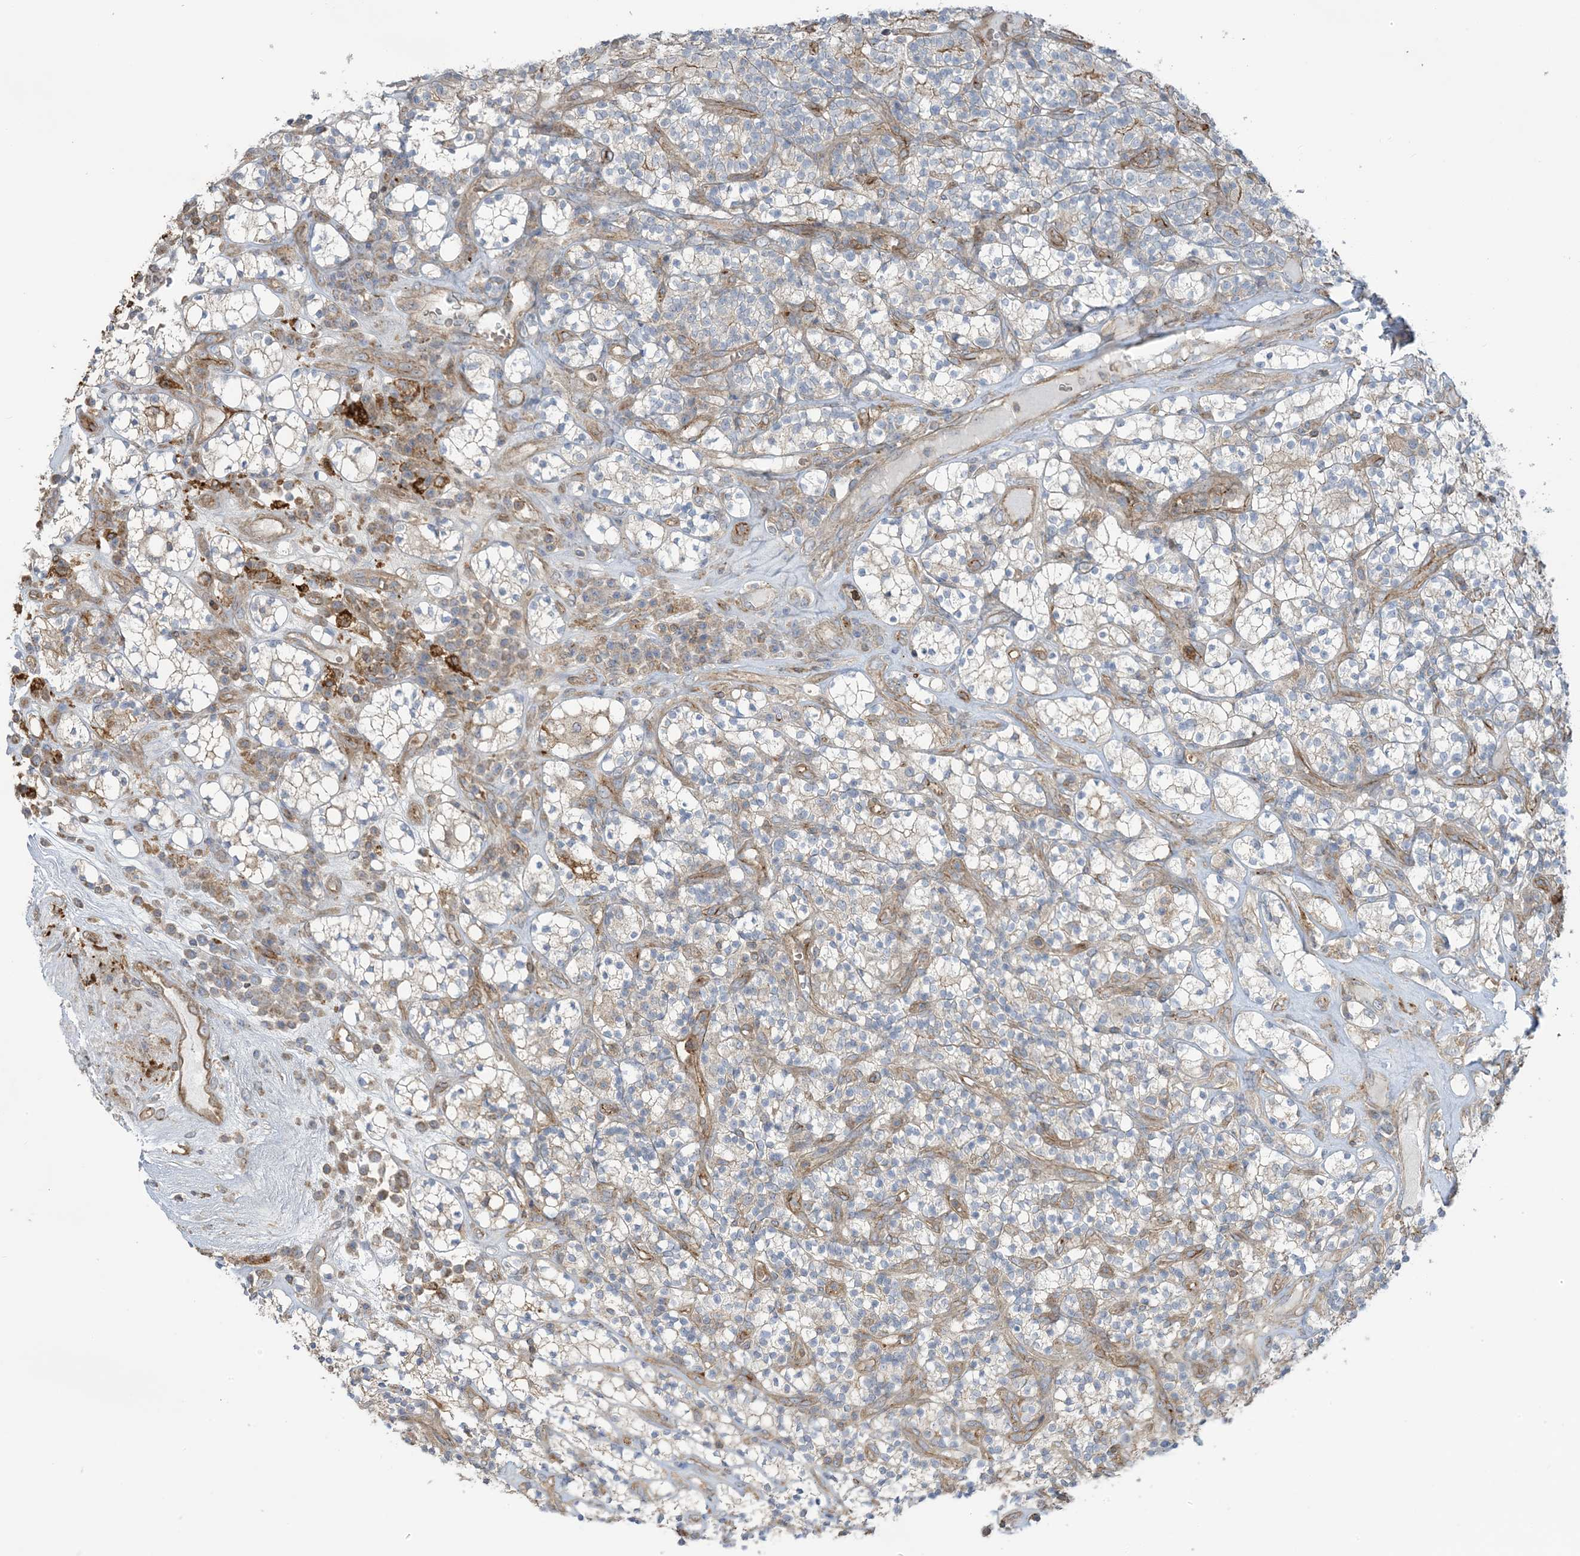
{"staining": {"intensity": "moderate", "quantity": "<25%", "location": "cytoplasmic/membranous"}, "tissue": "renal cancer", "cell_type": "Tumor cells", "image_type": "cancer", "snomed": [{"axis": "morphology", "description": "Adenocarcinoma, NOS"}, {"axis": "topography", "description": "Kidney"}], "caption": "A brown stain labels moderate cytoplasmic/membranous staining of a protein in human renal cancer tumor cells.", "gene": "ICMT", "patient": {"sex": "male", "age": 77}}